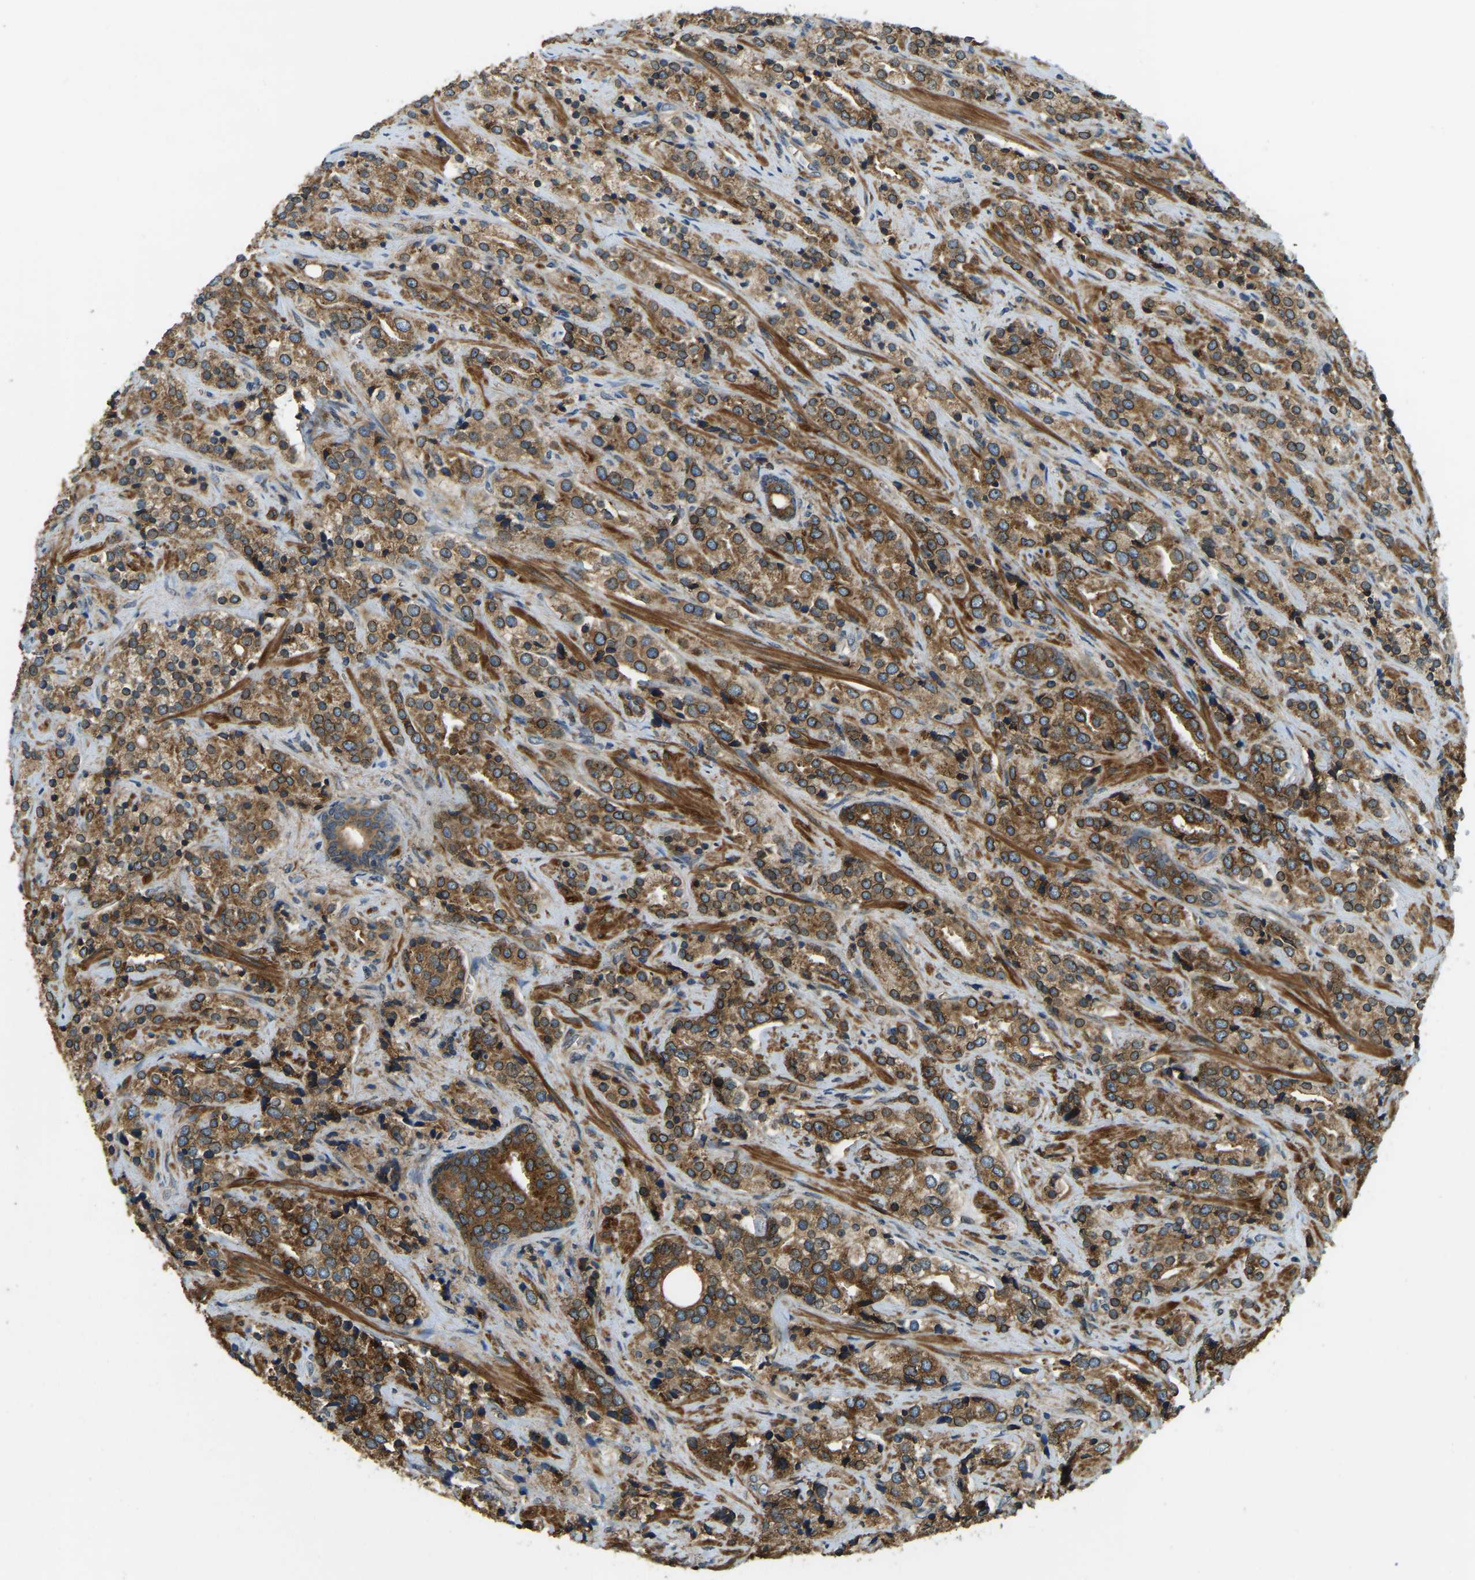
{"staining": {"intensity": "moderate", "quantity": ">75%", "location": "cytoplasmic/membranous"}, "tissue": "prostate cancer", "cell_type": "Tumor cells", "image_type": "cancer", "snomed": [{"axis": "morphology", "description": "Adenocarcinoma, High grade"}, {"axis": "topography", "description": "Prostate"}], "caption": "The image exhibits staining of prostate cancer, revealing moderate cytoplasmic/membranous protein positivity (brown color) within tumor cells.", "gene": "ERGIC1", "patient": {"sex": "male", "age": 71}}